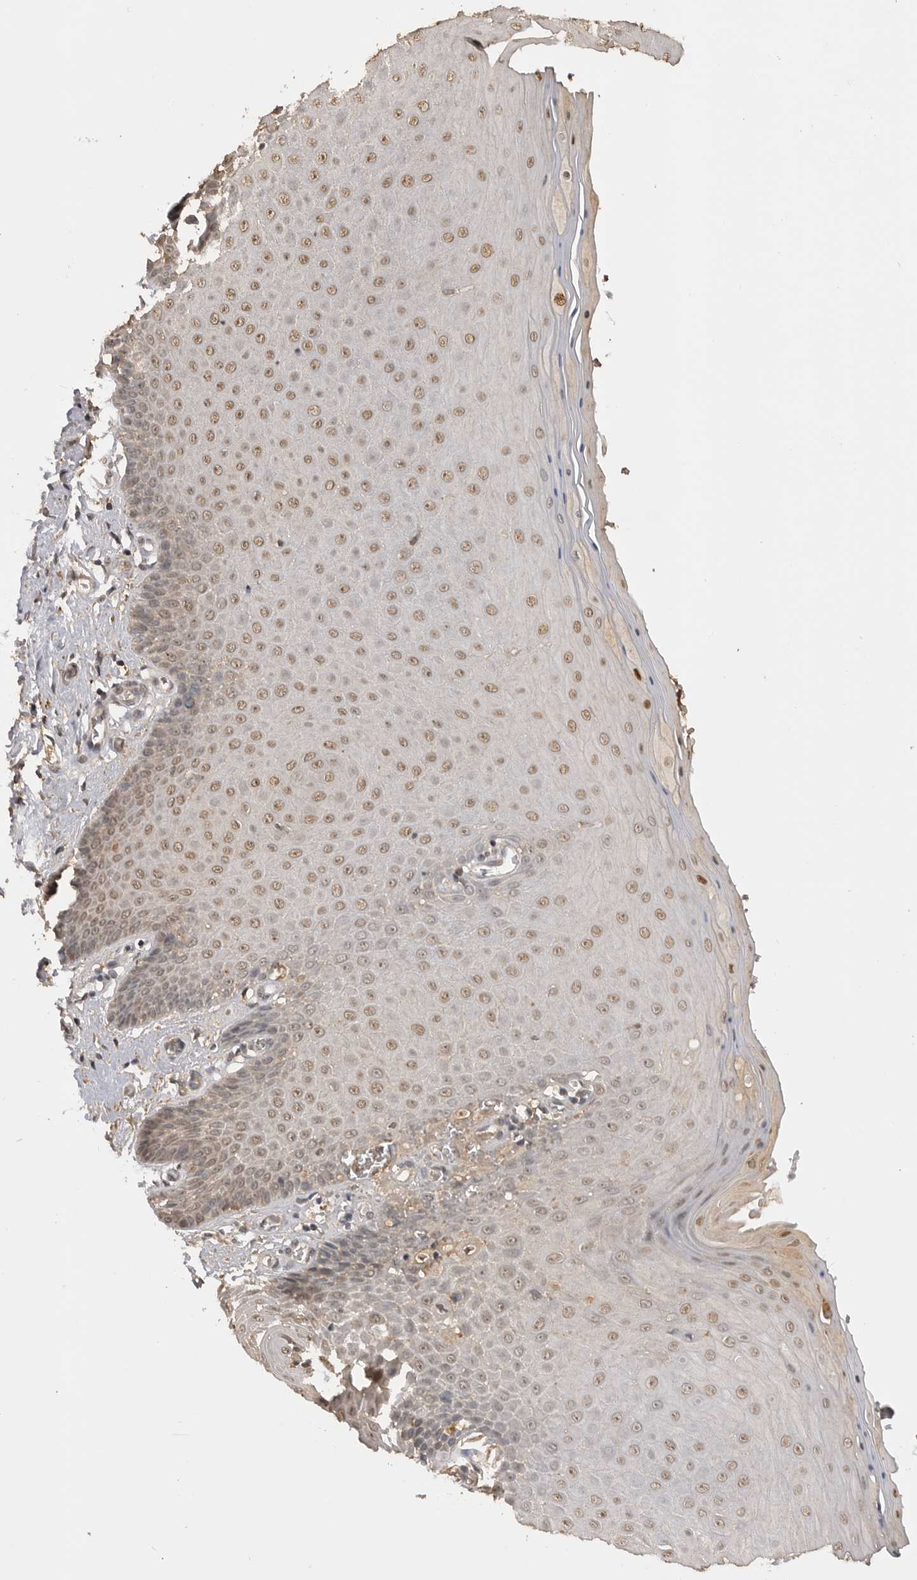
{"staining": {"intensity": "weak", "quantity": "25%-75%", "location": "cytoplasmic/membranous,nuclear"}, "tissue": "cervix", "cell_type": "Glandular cells", "image_type": "normal", "snomed": [{"axis": "morphology", "description": "Normal tissue, NOS"}, {"axis": "topography", "description": "Cervix"}], "caption": "Immunohistochemistry (IHC) micrograph of normal cervix: cervix stained using immunohistochemistry (IHC) shows low levels of weak protein expression localized specifically in the cytoplasmic/membranous,nuclear of glandular cells, appearing as a cytoplasmic/membranous,nuclear brown color.", "gene": "ASPSCR1", "patient": {"sex": "female", "age": 55}}